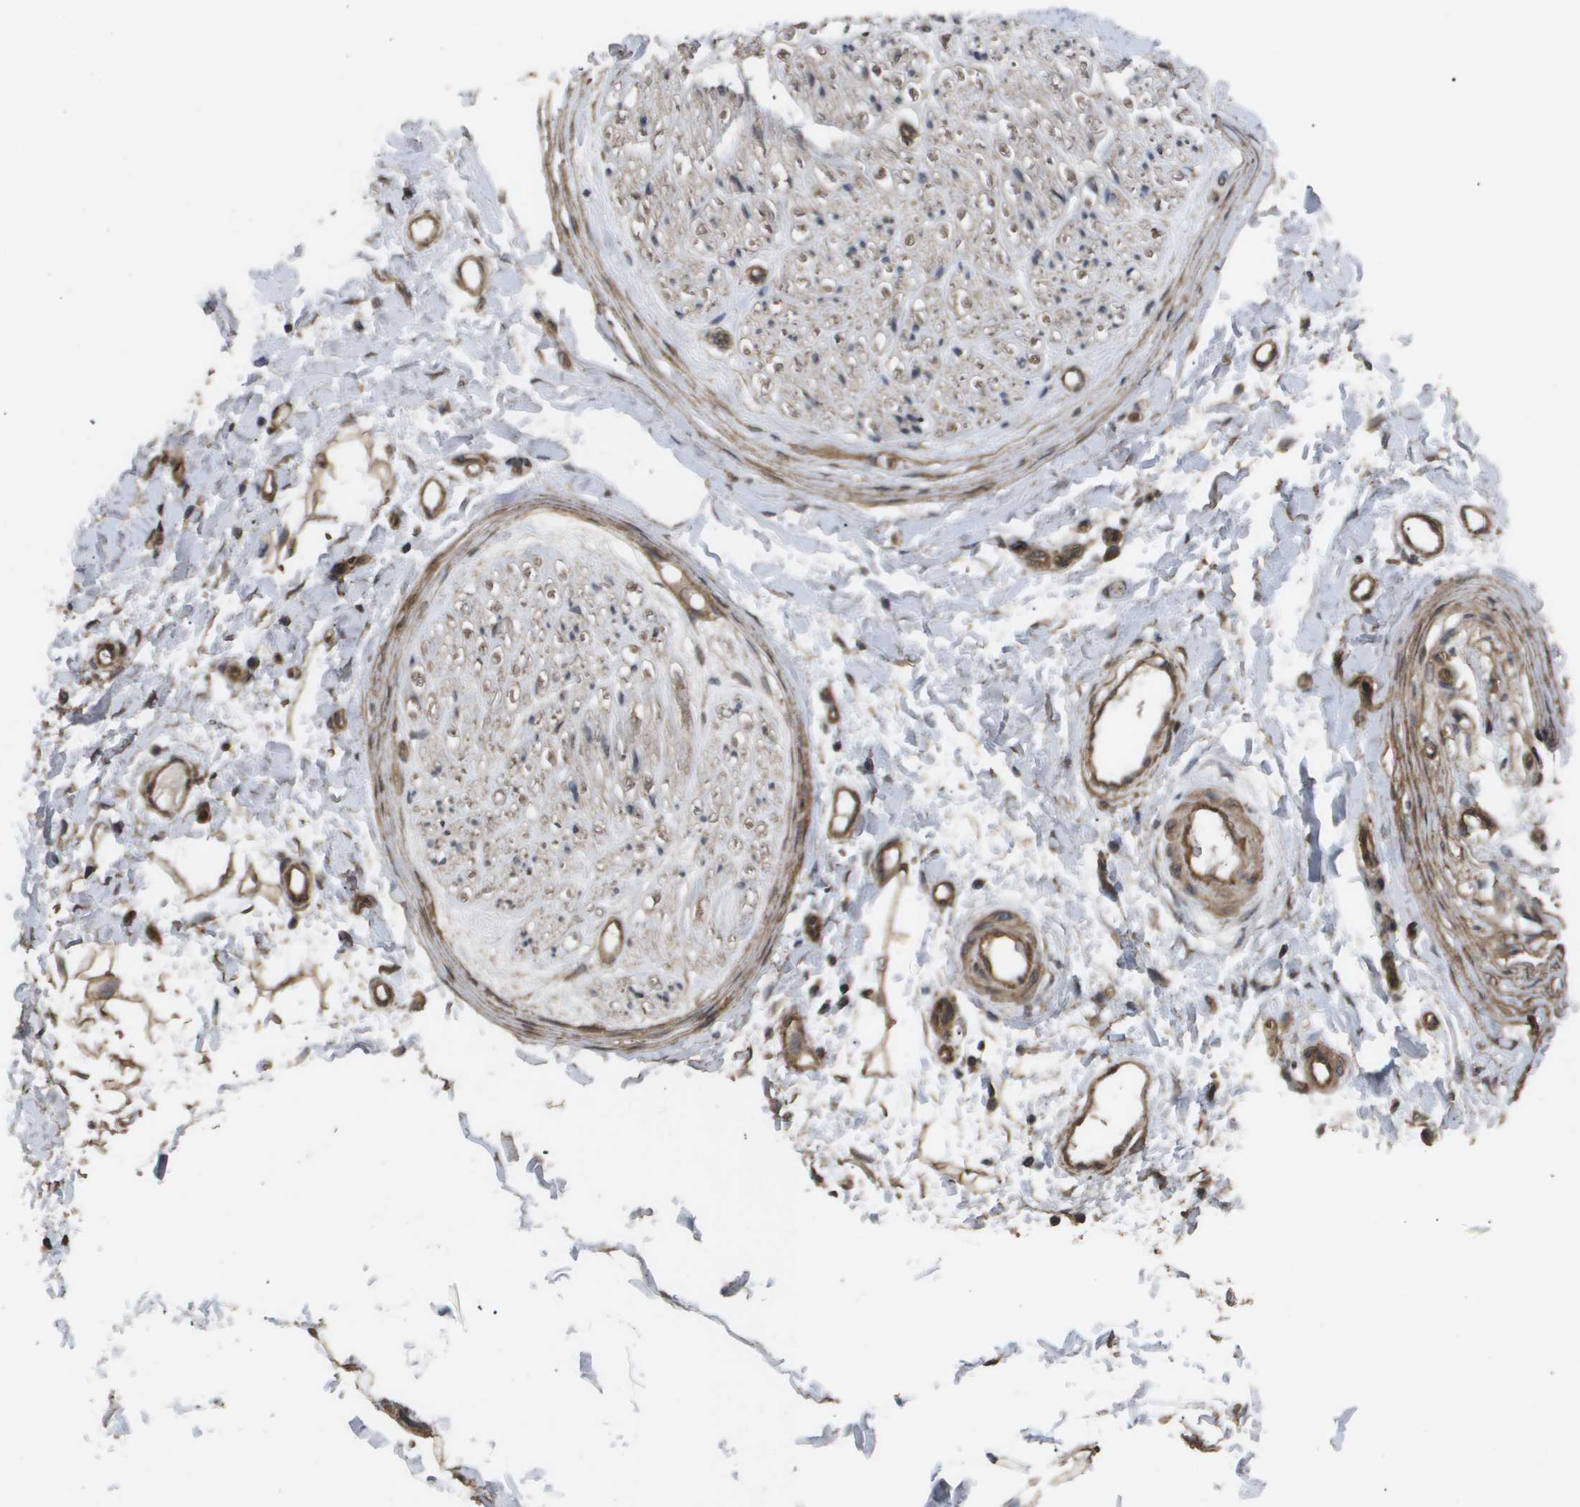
{"staining": {"intensity": "strong", "quantity": ">75%", "location": "cytoplasmic/membranous"}, "tissue": "adipose tissue", "cell_type": "Adipocytes", "image_type": "normal", "snomed": [{"axis": "morphology", "description": "Normal tissue, NOS"}, {"axis": "morphology", "description": "Squamous cell carcinoma, NOS"}, {"axis": "topography", "description": "Skin"}, {"axis": "topography", "description": "Peripheral nerve tissue"}], "caption": "IHC of unremarkable human adipose tissue exhibits high levels of strong cytoplasmic/membranous expression in approximately >75% of adipocytes. The staining was performed using DAB, with brown indicating positive protein expression. Nuclei are stained blue with hematoxylin.", "gene": "CUL5", "patient": {"sex": "male", "age": 83}}